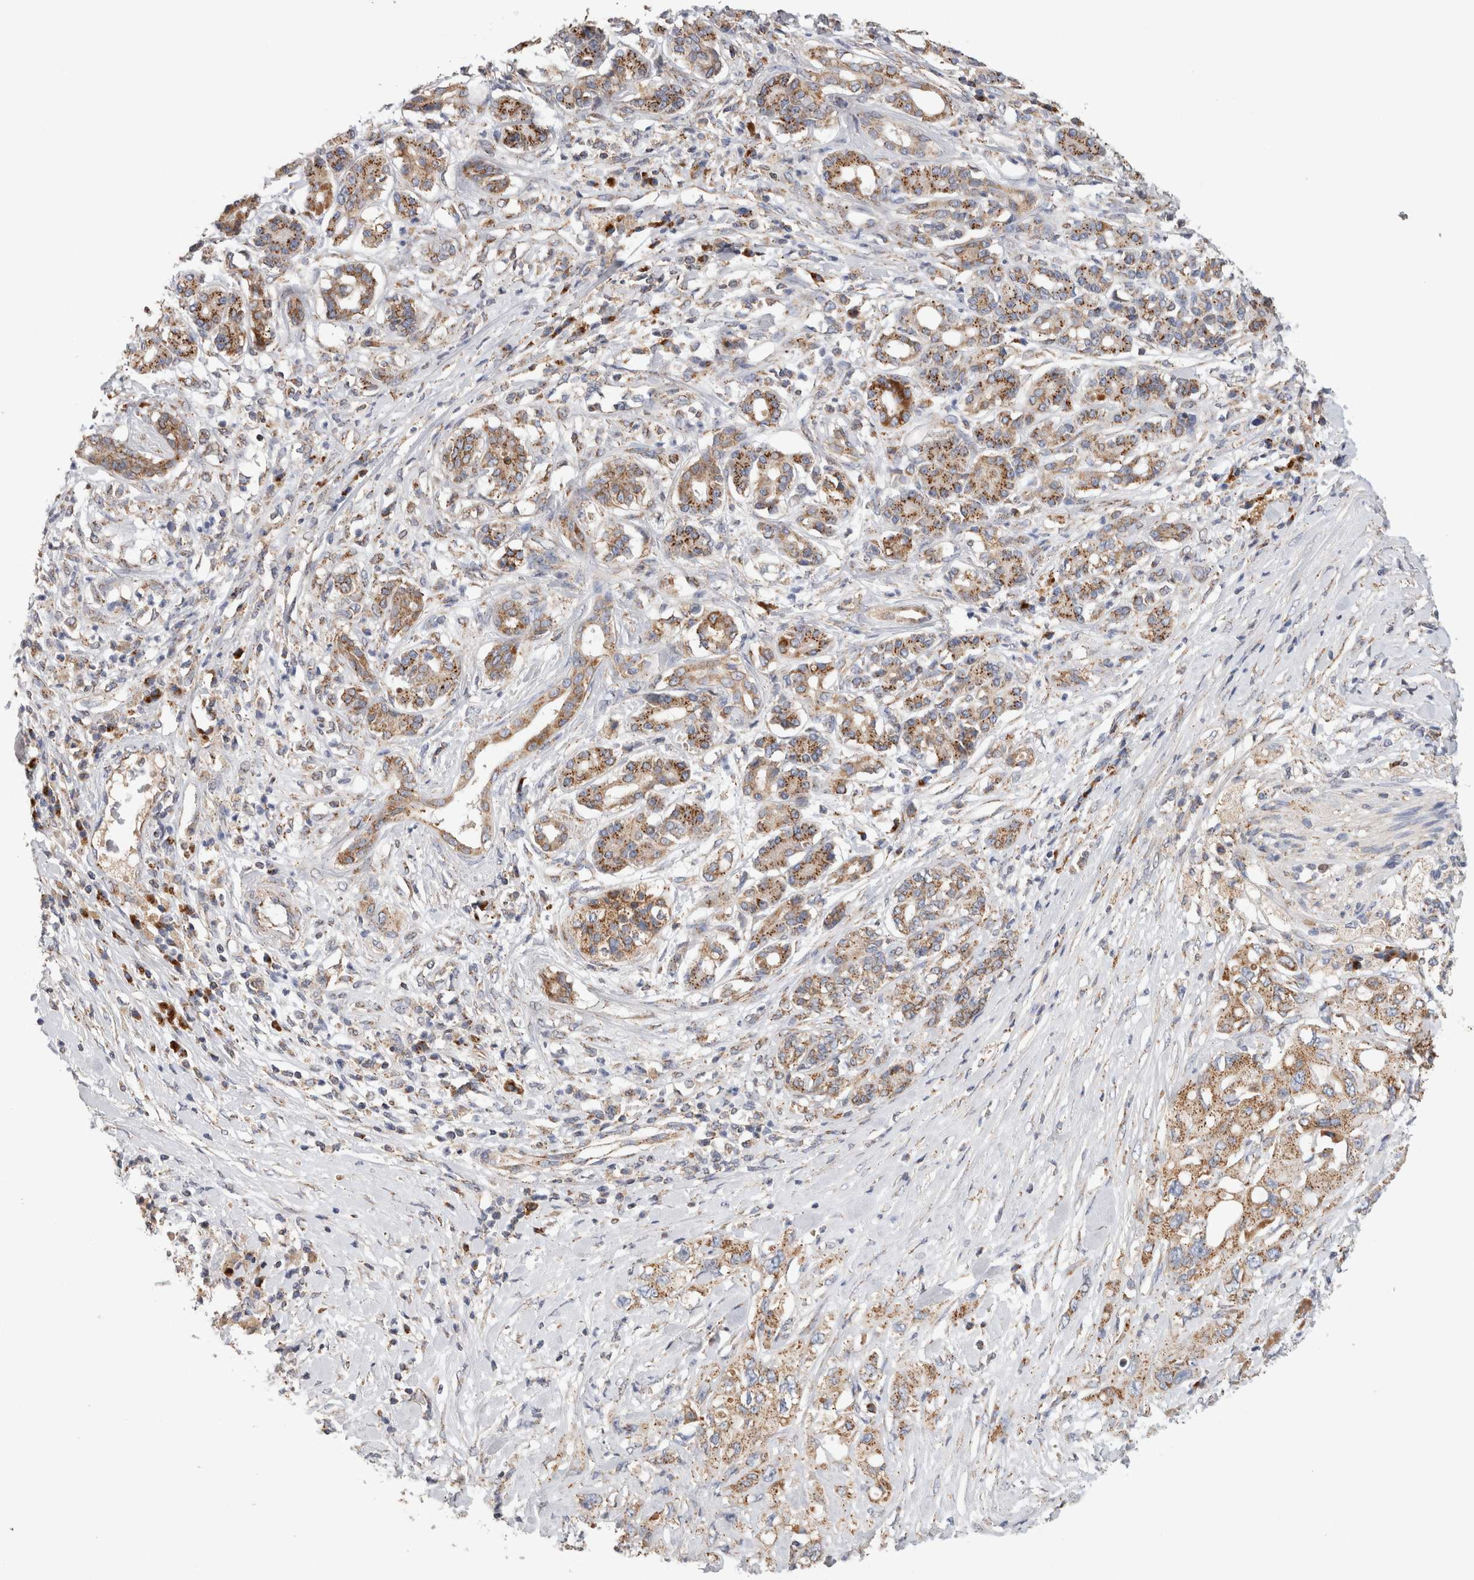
{"staining": {"intensity": "moderate", "quantity": ">75%", "location": "cytoplasmic/membranous"}, "tissue": "pancreatic cancer", "cell_type": "Tumor cells", "image_type": "cancer", "snomed": [{"axis": "morphology", "description": "Adenocarcinoma, NOS"}, {"axis": "topography", "description": "Pancreas"}], "caption": "This is a micrograph of IHC staining of pancreatic adenocarcinoma, which shows moderate staining in the cytoplasmic/membranous of tumor cells.", "gene": "IARS2", "patient": {"sex": "female", "age": 56}}